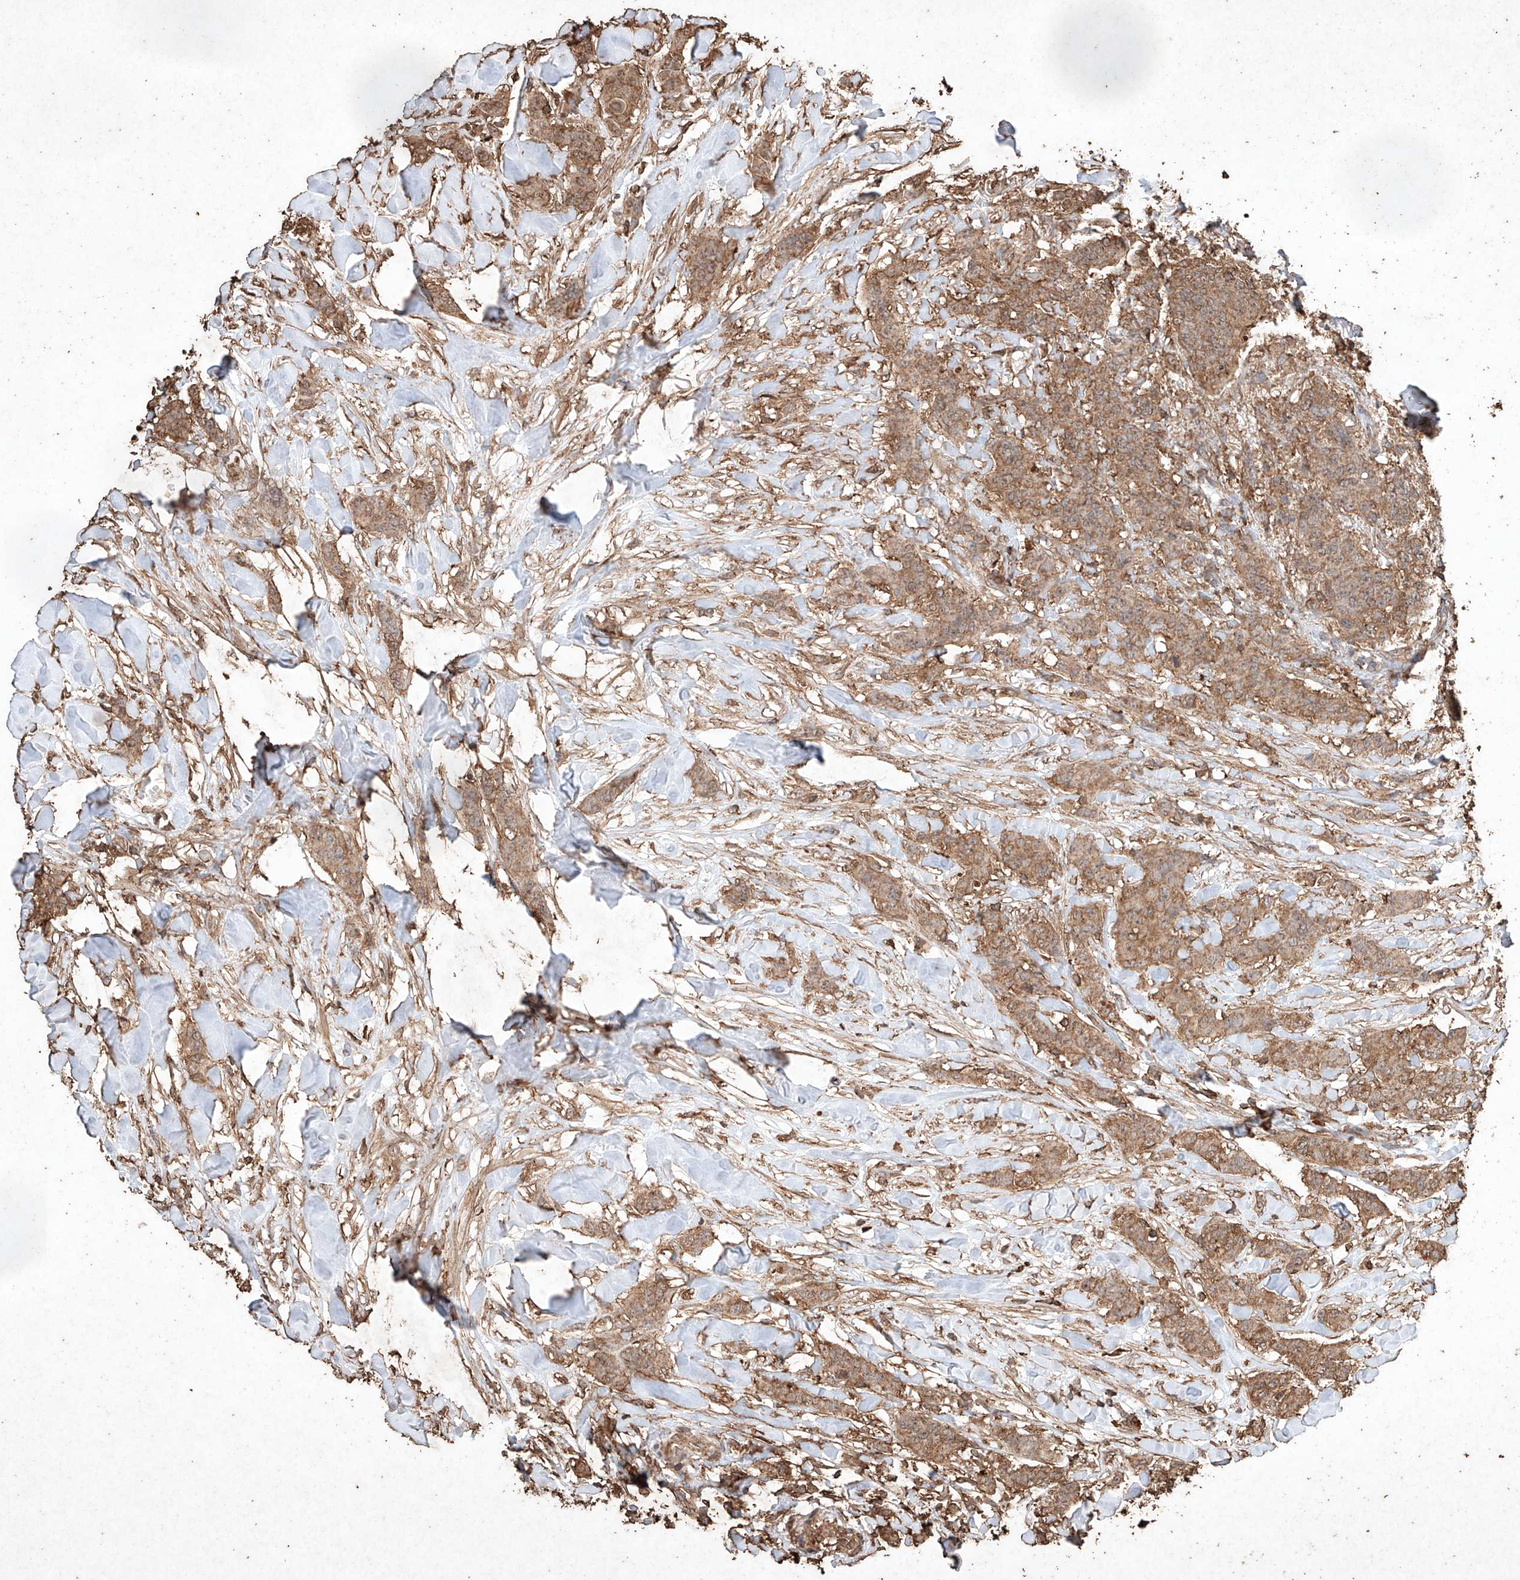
{"staining": {"intensity": "moderate", "quantity": ">75%", "location": "cytoplasmic/membranous"}, "tissue": "breast cancer", "cell_type": "Tumor cells", "image_type": "cancer", "snomed": [{"axis": "morphology", "description": "Duct carcinoma"}, {"axis": "topography", "description": "Breast"}], "caption": "Immunohistochemistry (IHC) photomicrograph of invasive ductal carcinoma (breast) stained for a protein (brown), which displays medium levels of moderate cytoplasmic/membranous positivity in about >75% of tumor cells.", "gene": "M6PR", "patient": {"sex": "female", "age": 40}}